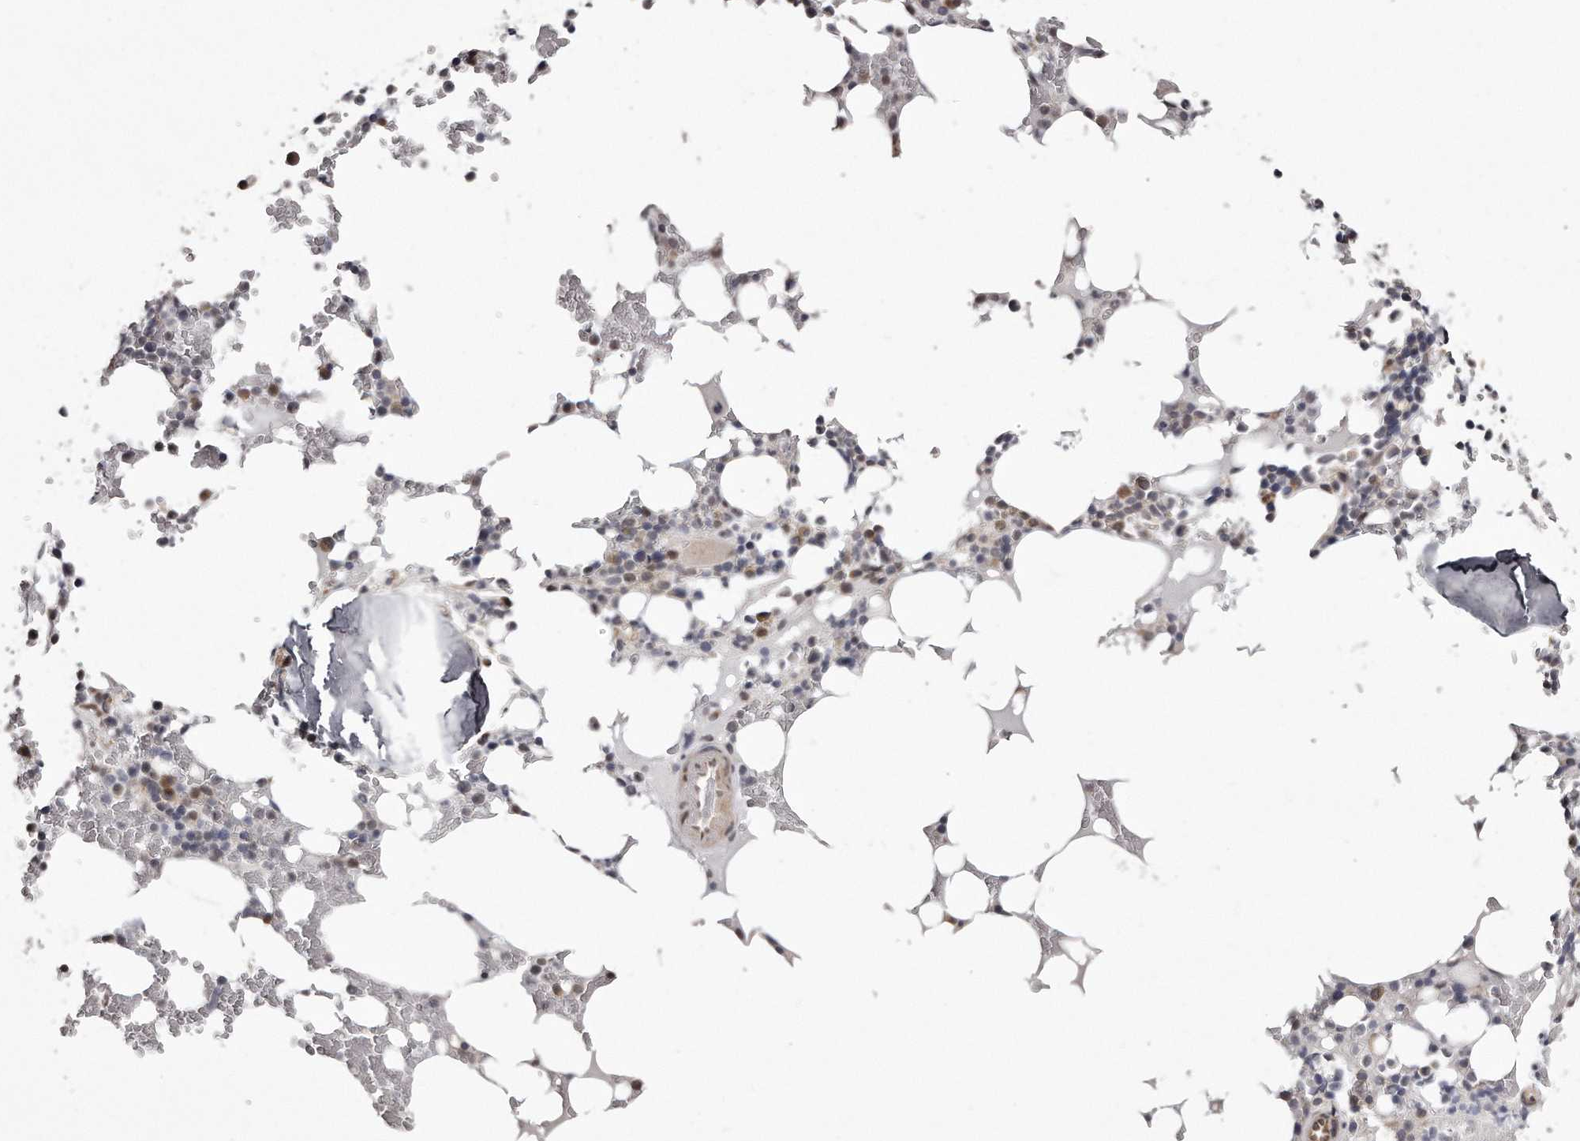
{"staining": {"intensity": "moderate", "quantity": "<25%", "location": "cytoplasmic/membranous"}, "tissue": "bone marrow", "cell_type": "Hematopoietic cells", "image_type": "normal", "snomed": [{"axis": "morphology", "description": "Normal tissue, NOS"}, {"axis": "topography", "description": "Bone marrow"}], "caption": "A high-resolution histopathology image shows IHC staining of normal bone marrow, which demonstrates moderate cytoplasmic/membranous positivity in about <25% of hematopoietic cells.", "gene": "TRAPPC14", "patient": {"sex": "male", "age": 58}}